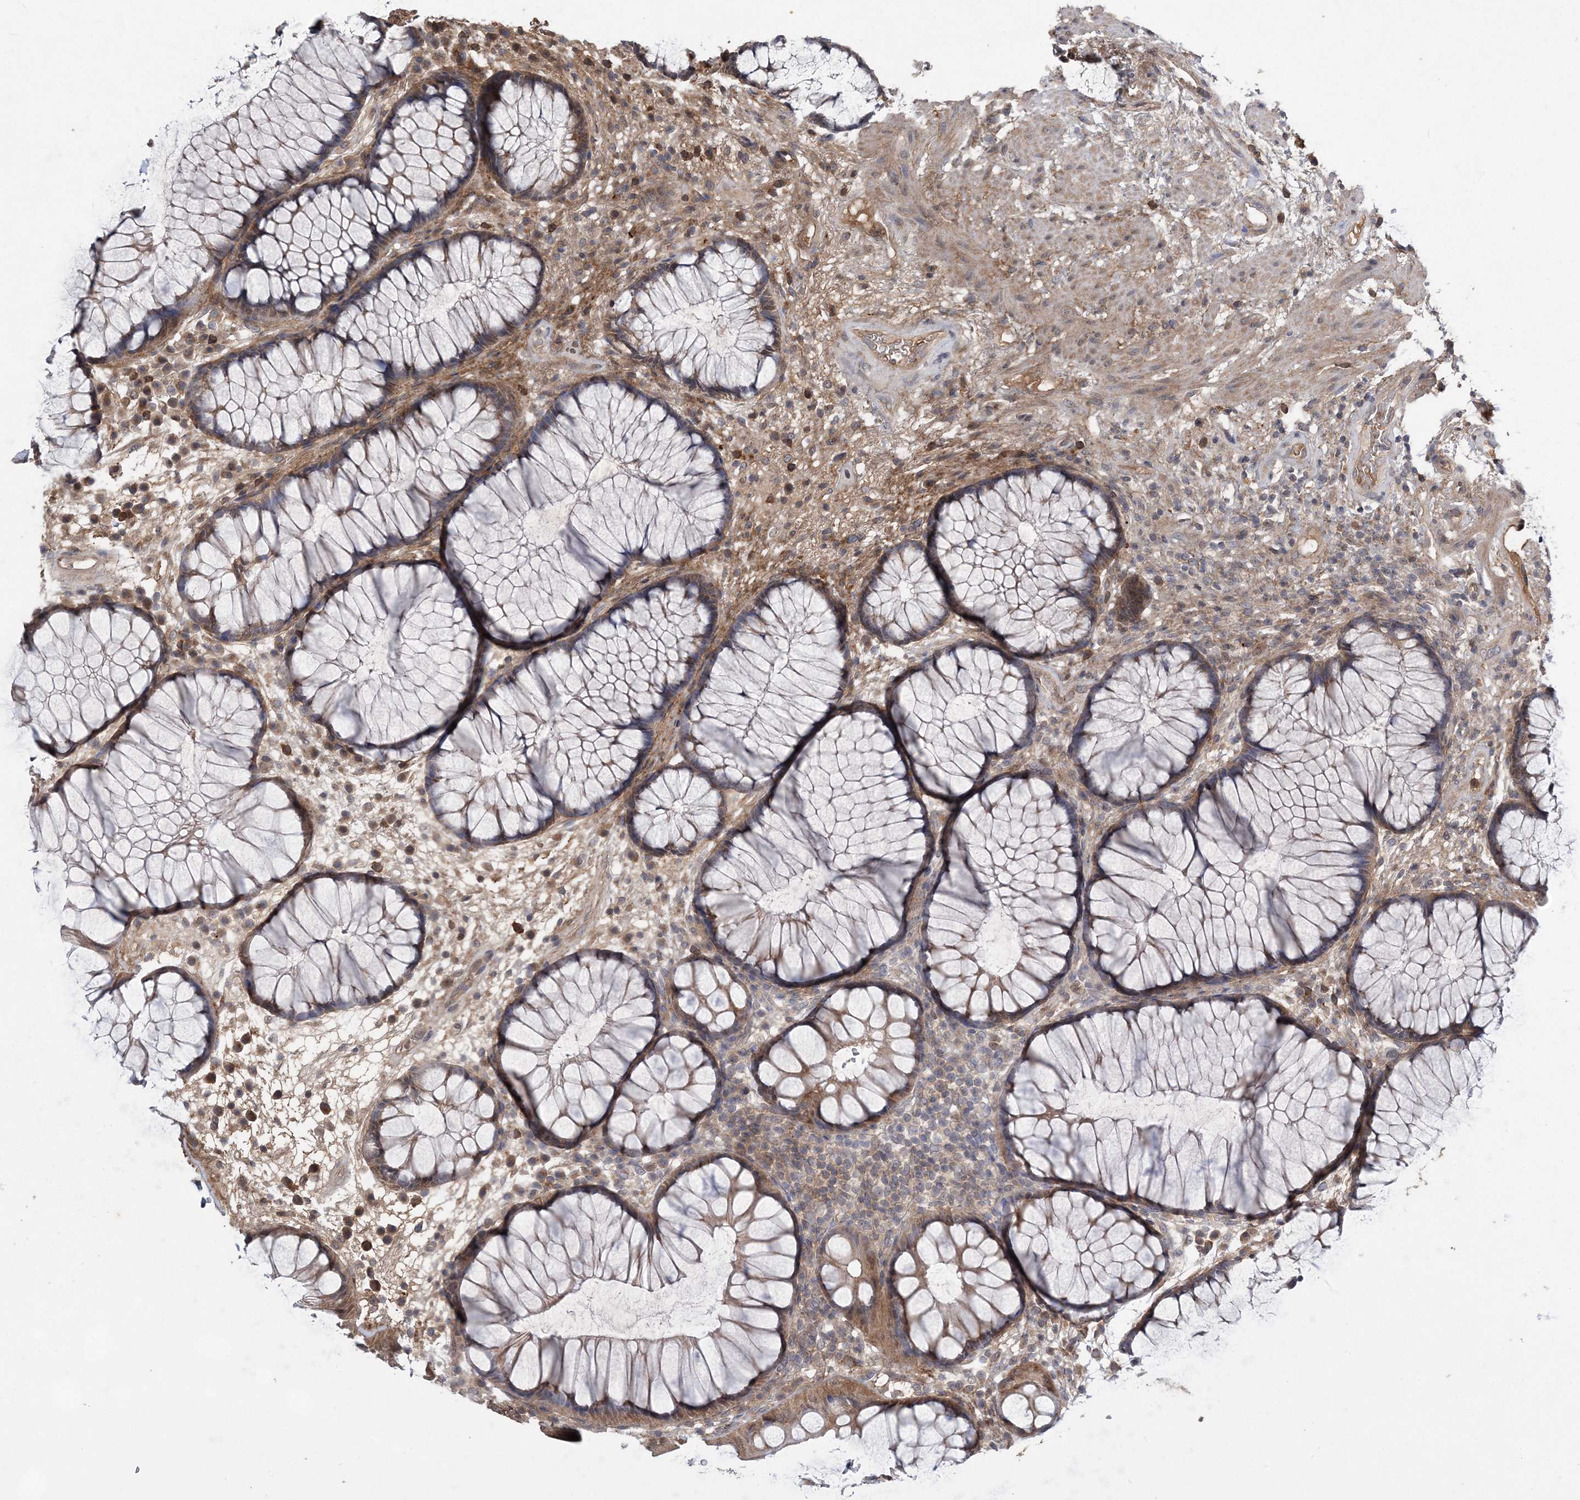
{"staining": {"intensity": "strong", "quantity": "25%-75%", "location": "cytoplasmic/membranous"}, "tissue": "rectum", "cell_type": "Glandular cells", "image_type": "normal", "snomed": [{"axis": "morphology", "description": "Normal tissue, NOS"}, {"axis": "topography", "description": "Rectum"}], "caption": "Benign rectum was stained to show a protein in brown. There is high levels of strong cytoplasmic/membranous staining in approximately 25%-75% of glandular cells. The staining is performed using DAB brown chromogen to label protein expression. The nuclei are counter-stained blue using hematoxylin.", "gene": "HMGCS1", "patient": {"sex": "male", "age": 51}}